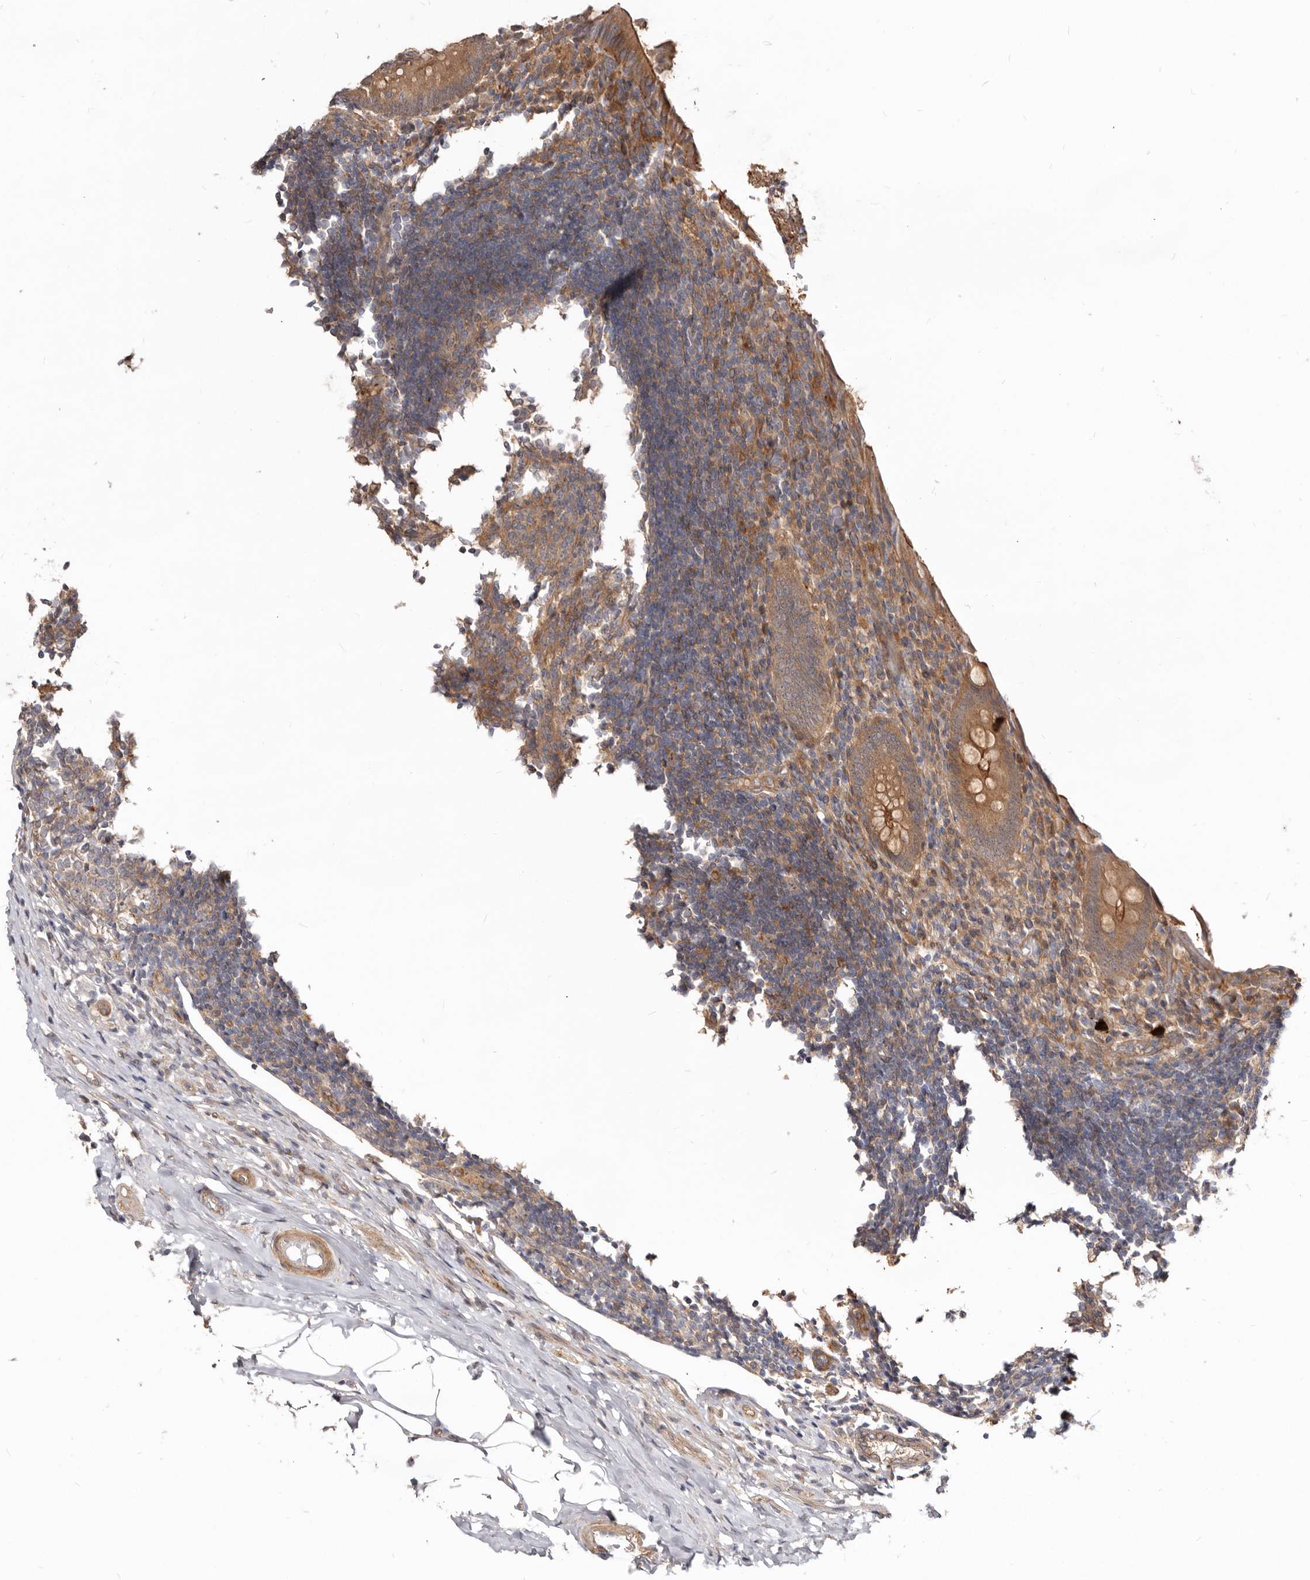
{"staining": {"intensity": "moderate", "quantity": ">75%", "location": "cytoplasmic/membranous"}, "tissue": "appendix", "cell_type": "Glandular cells", "image_type": "normal", "snomed": [{"axis": "morphology", "description": "Normal tissue, NOS"}, {"axis": "topography", "description": "Appendix"}], "caption": "Moderate cytoplasmic/membranous positivity is present in approximately >75% of glandular cells in unremarkable appendix.", "gene": "GPATCH4", "patient": {"sex": "female", "age": 17}}